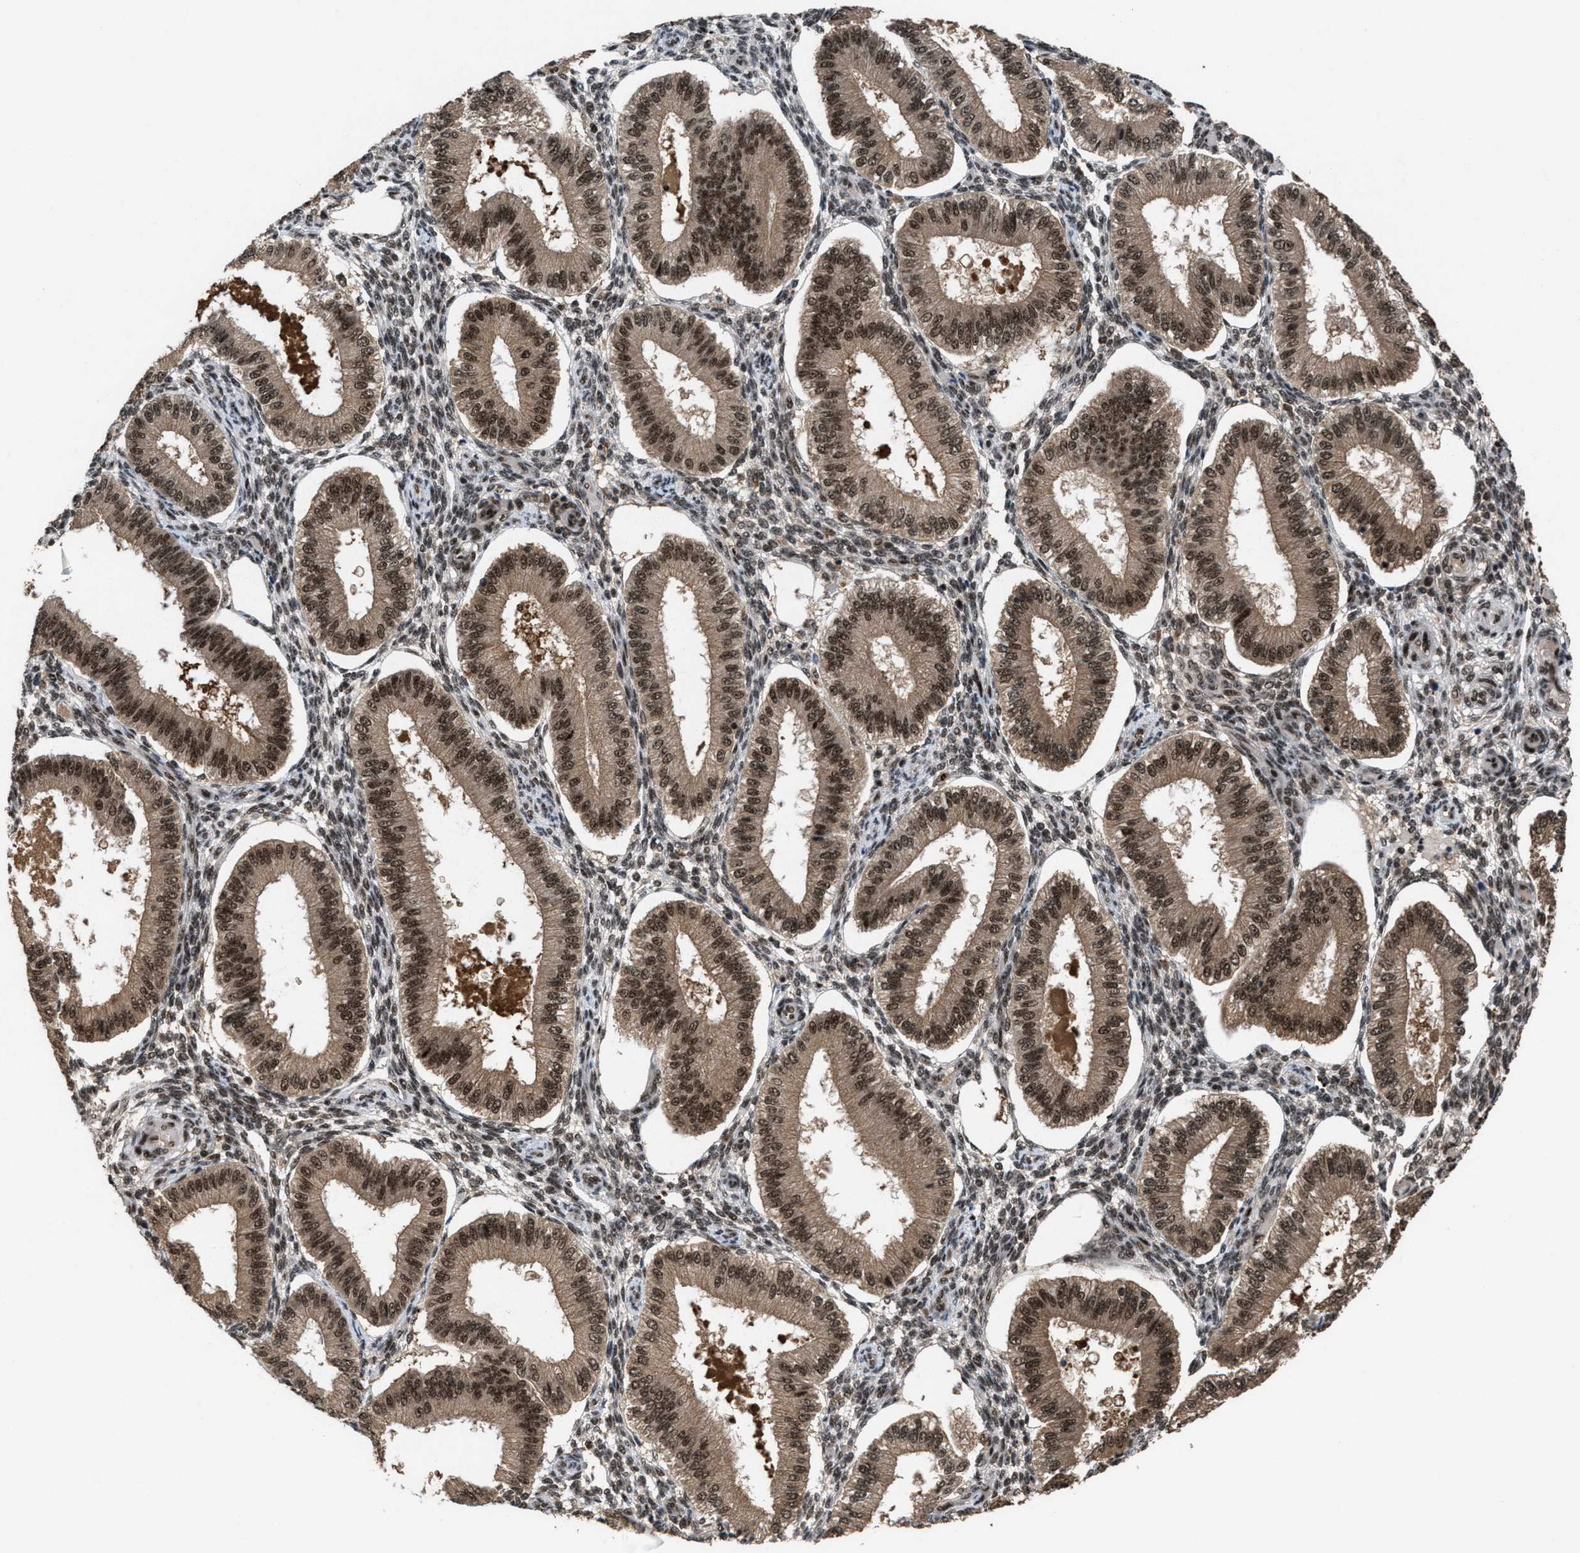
{"staining": {"intensity": "moderate", "quantity": "25%-75%", "location": "nuclear"}, "tissue": "endometrium", "cell_type": "Cells in endometrial stroma", "image_type": "normal", "snomed": [{"axis": "morphology", "description": "Normal tissue, NOS"}, {"axis": "topography", "description": "Endometrium"}], "caption": "This histopathology image shows unremarkable endometrium stained with IHC to label a protein in brown. The nuclear of cells in endometrial stroma show moderate positivity for the protein. Nuclei are counter-stained blue.", "gene": "PRPF4", "patient": {"sex": "female", "age": 39}}